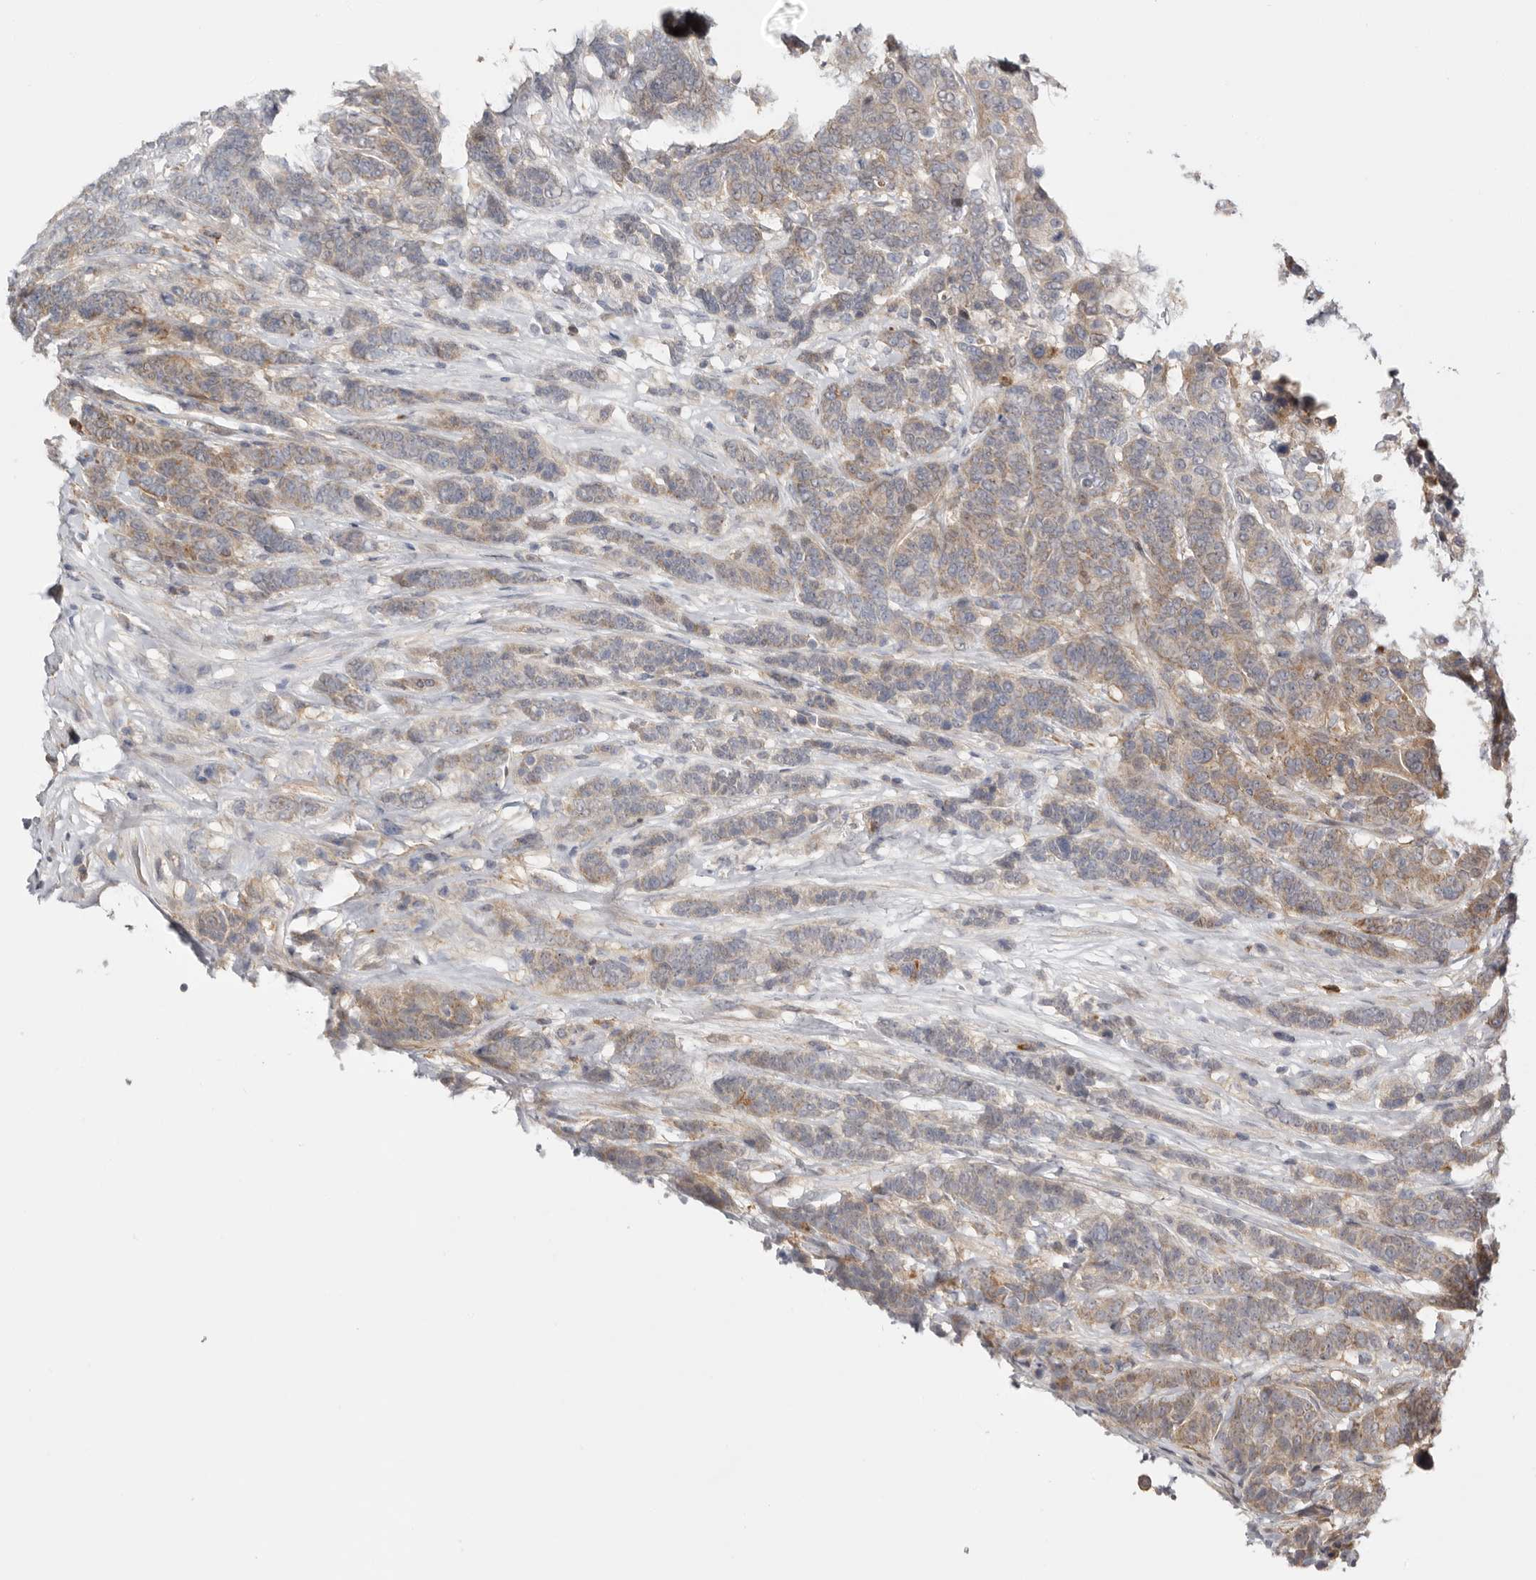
{"staining": {"intensity": "weak", "quantity": "25%-75%", "location": "cytoplasmic/membranous"}, "tissue": "breast cancer", "cell_type": "Tumor cells", "image_type": "cancer", "snomed": [{"axis": "morphology", "description": "Duct carcinoma"}, {"axis": "topography", "description": "Breast"}], "caption": "A micrograph showing weak cytoplasmic/membranous staining in about 25%-75% of tumor cells in breast cancer, as visualized by brown immunohistochemical staining.", "gene": "MSRB2", "patient": {"sex": "female", "age": 37}}